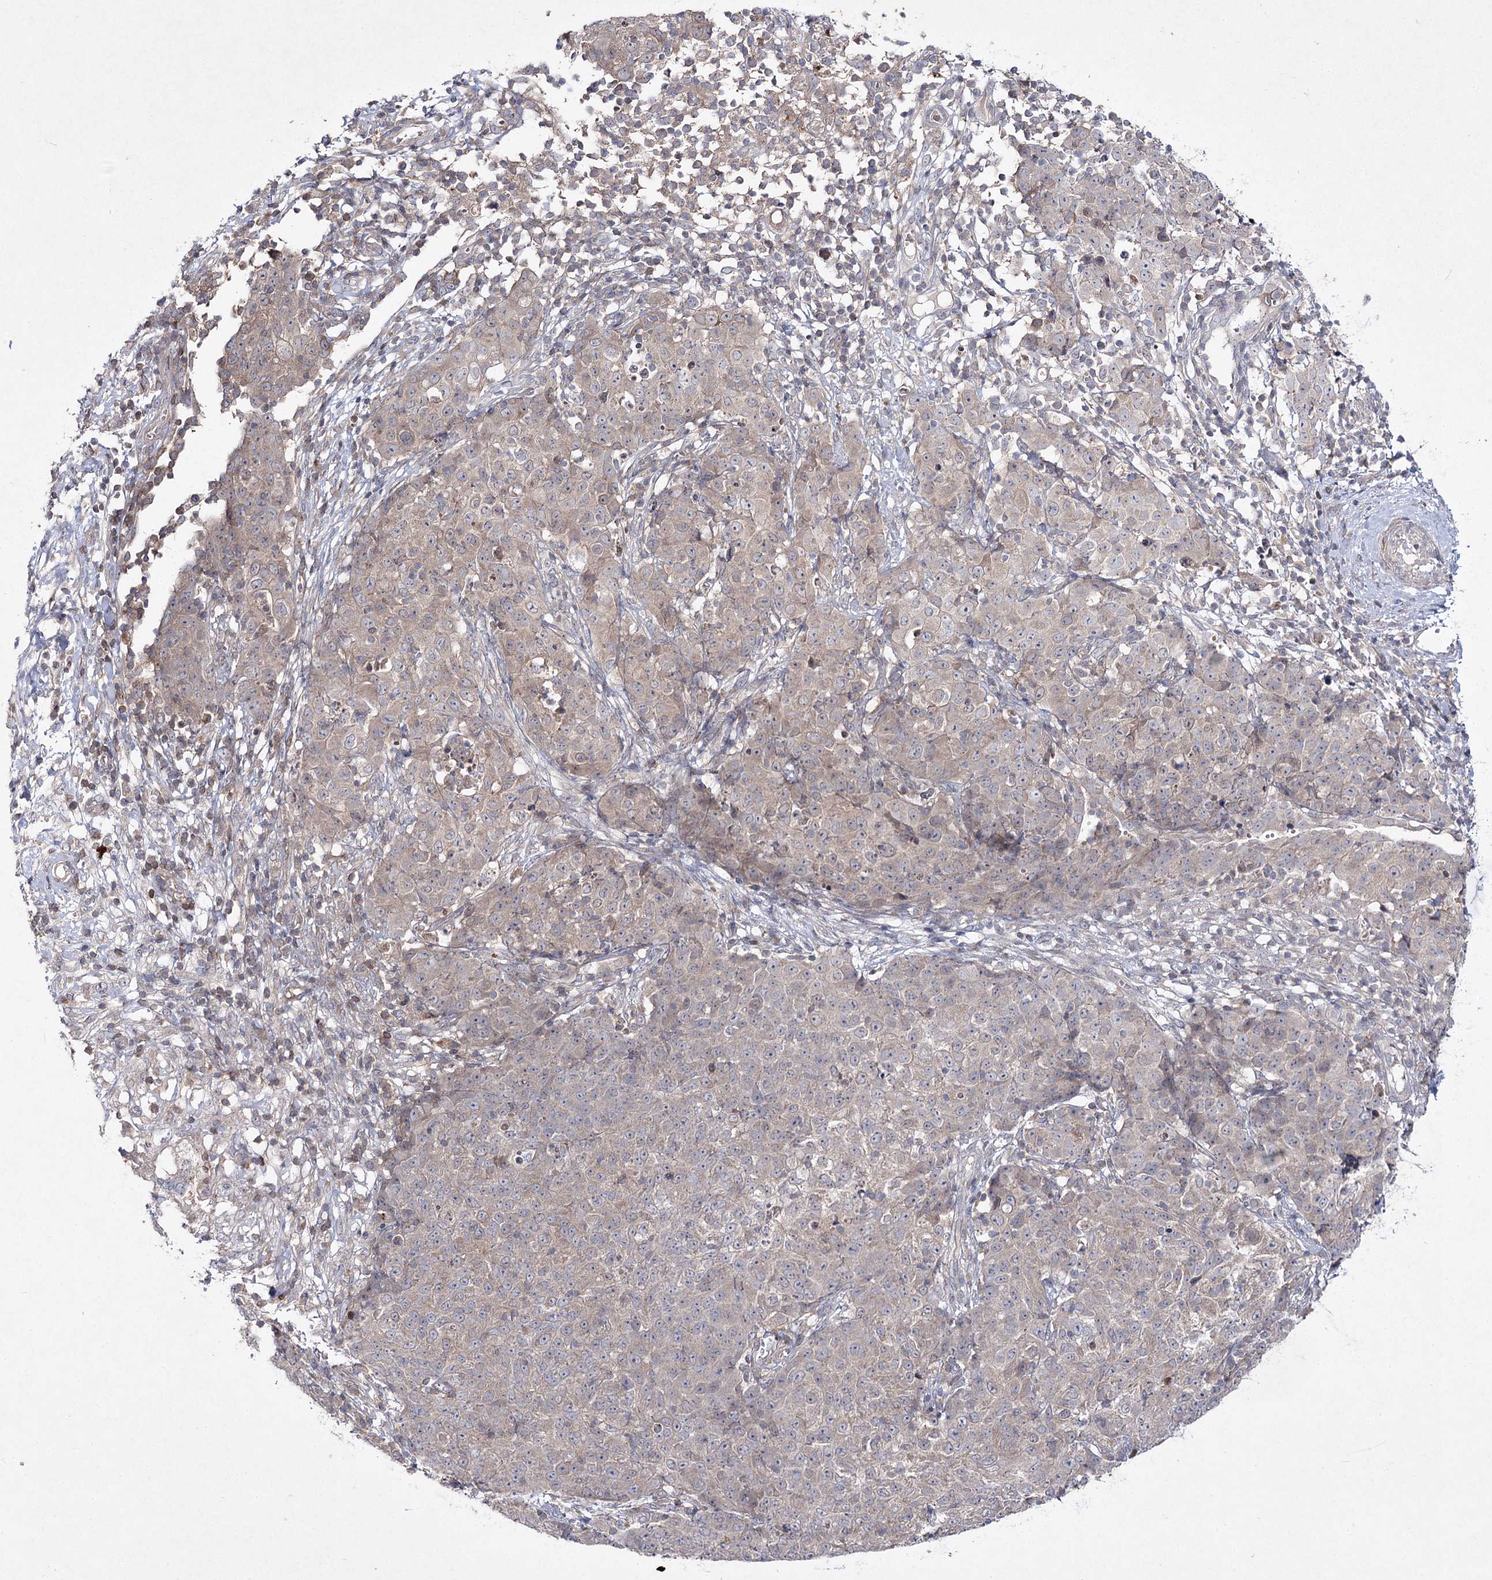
{"staining": {"intensity": "weak", "quantity": "25%-75%", "location": "cytoplasmic/membranous"}, "tissue": "ovarian cancer", "cell_type": "Tumor cells", "image_type": "cancer", "snomed": [{"axis": "morphology", "description": "Carcinoma, endometroid"}, {"axis": "topography", "description": "Ovary"}], "caption": "Weak cytoplasmic/membranous staining is identified in approximately 25%-75% of tumor cells in ovarian endometroid carcinoma.", "gene": "CIB2", "patient": {"sex": "female", "age": 42}}